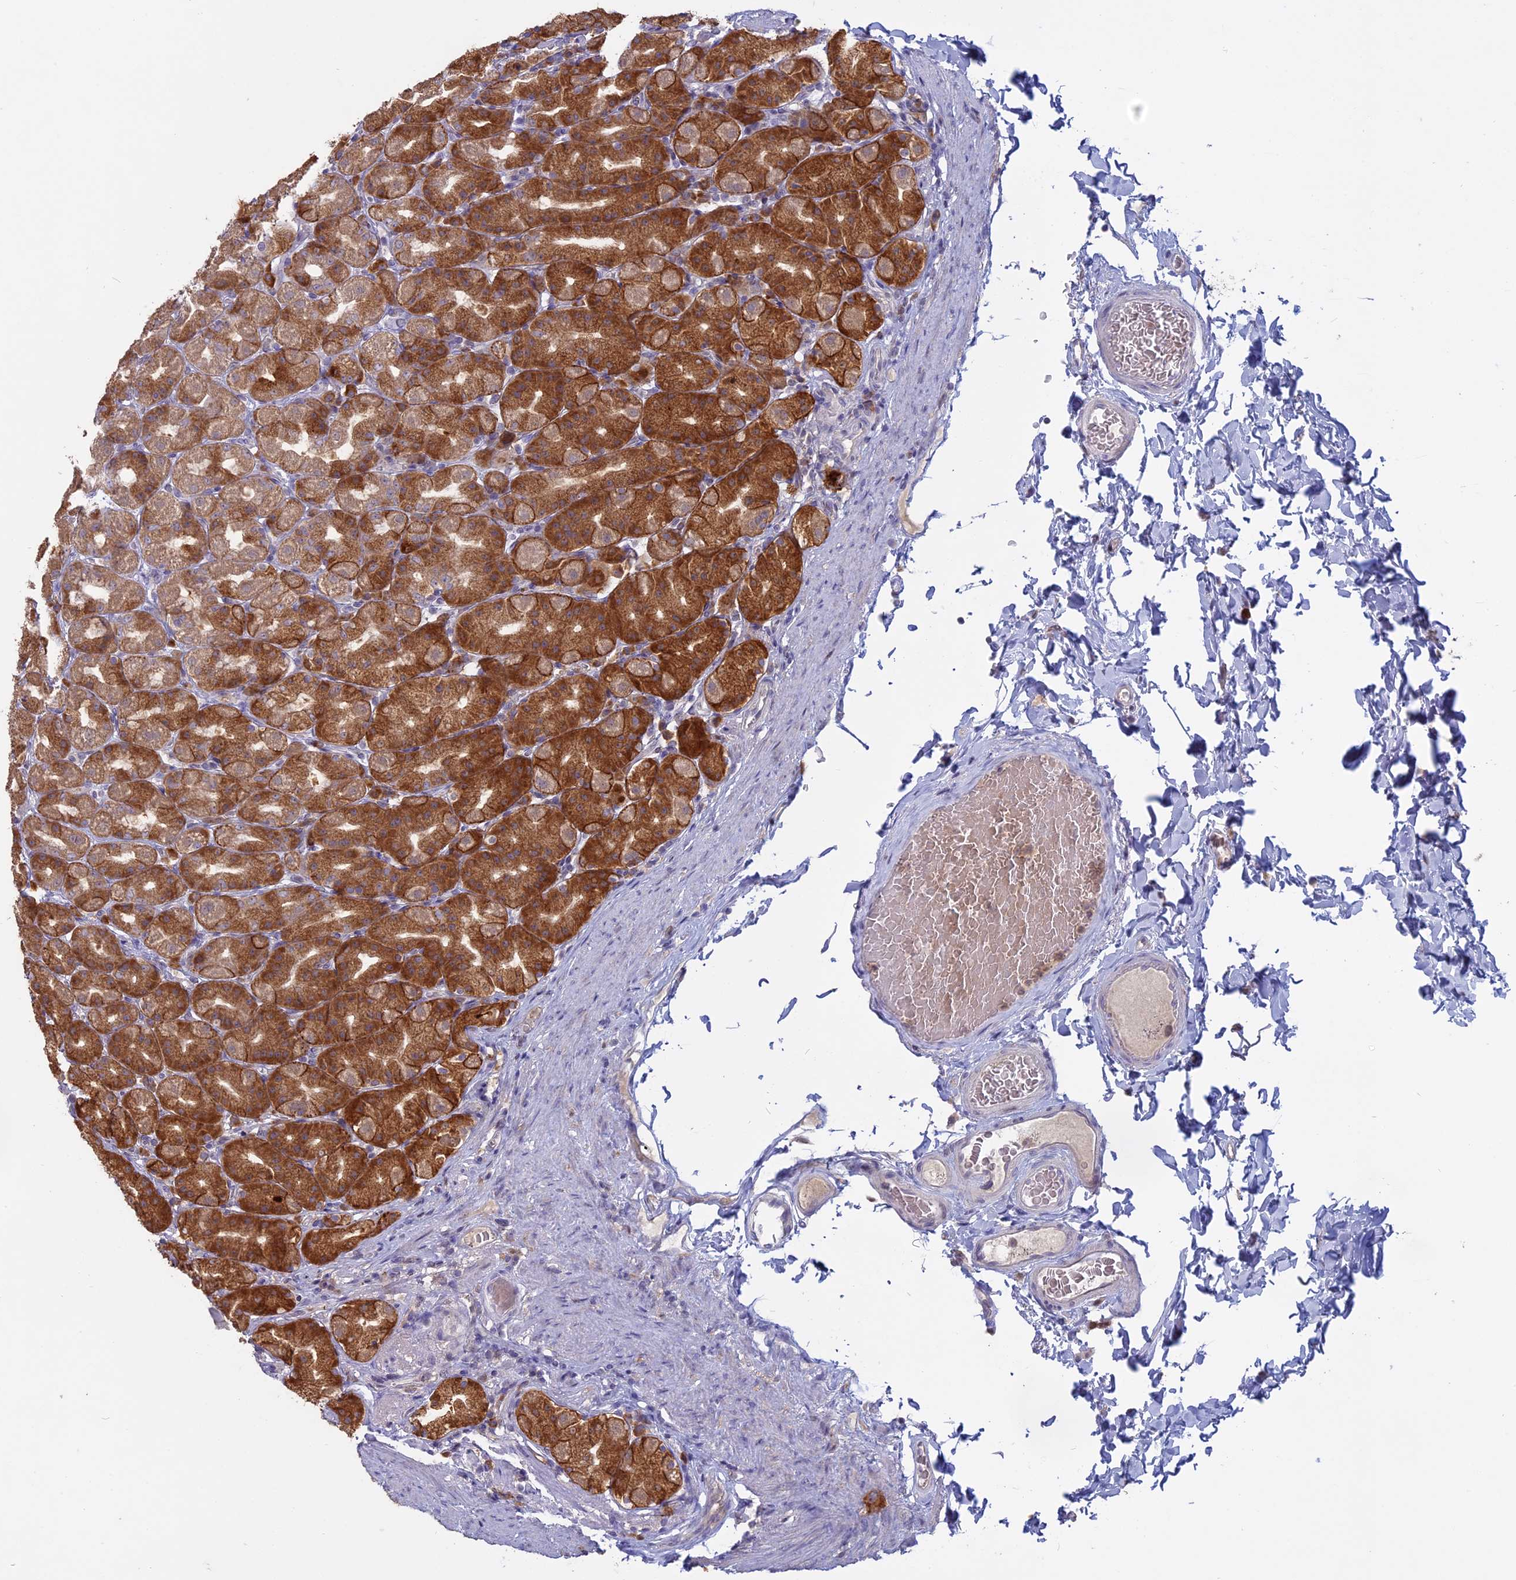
{"staining": {"intensity": "strong", "quantity": "25%-75%", "location": "cytoplasmic/membranous"}, "tissue": "stomach", "cell_type": "Glandular cells", "image_type": "normal", "snomed": [{"axis": "morphology", "description": "Normal tissue, NOS"}, {"axis": "topography", "description": "Stomach, upper"}], "caption": "This image shows immunohistochemistry staining of benign human stomach, with high strong cytoplasmic/membranous expression in approximately 25%-75% of glandular cells.", "gene": "TMEM208", "patient": {"sex": "male", "age": 68}}